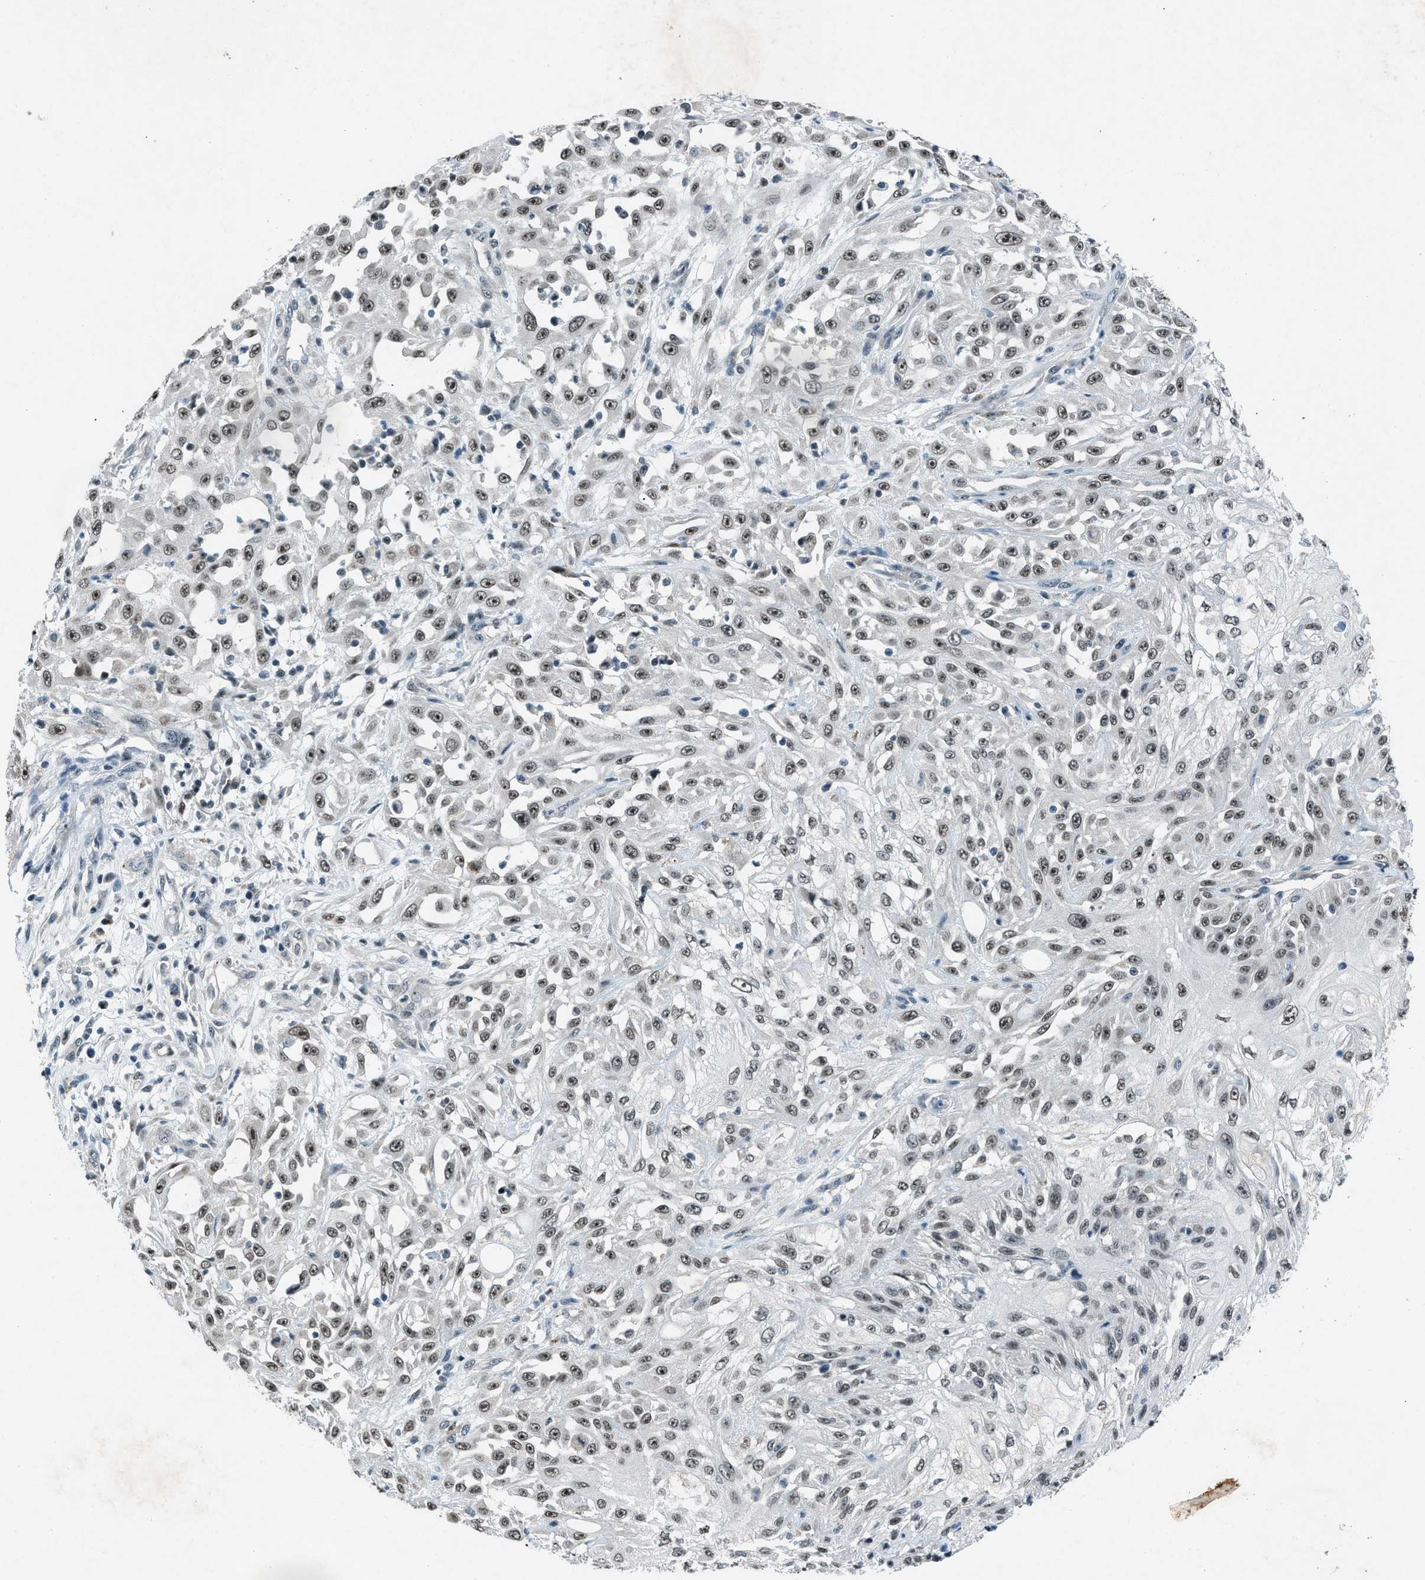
{"staining": {"intensity": "weak", "quantity": ">75%", "location": "nuclear"}, "tissue": "skin cancer", "cell_type": "Tumor cells", "image_type": "cancer", "snomed": [{"axis": "morphology", "description": "Squamous cell carcinoma, NOS"}, {"axis": "morphology", "description": "Squamous cell carcinoma, metastatic, NOS"}, {"axis": "topography", "description": "Skin"}, {"axis": "topography", "description": "Lymph node"}], "caption": "Skin cancer stained for a protein displays weak nuclear positivity in tumor cells.", "gene": "ADCY1", "patient": {"sex": "male", "age": 75}}